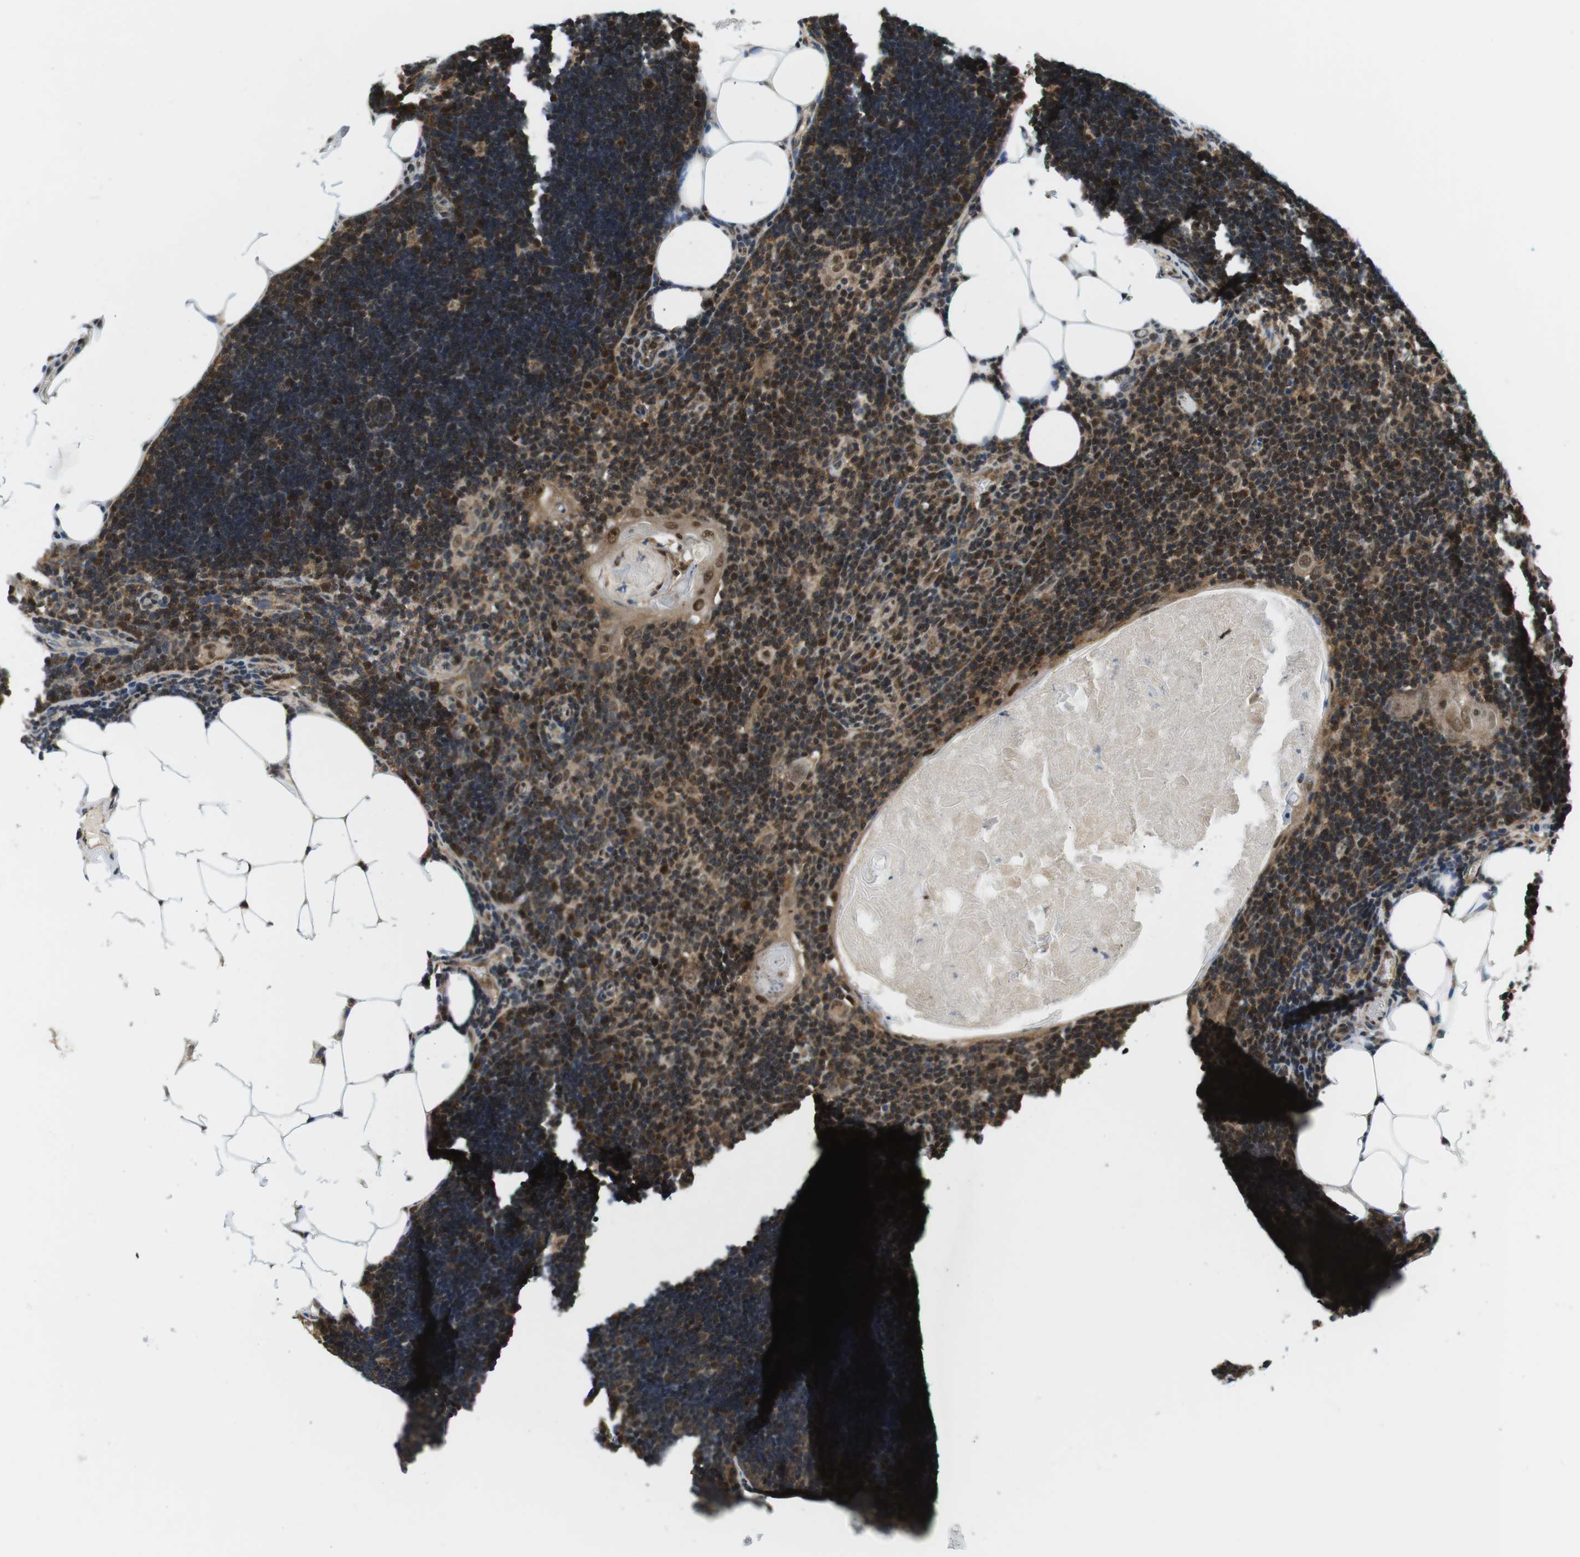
{"staining": {"intensity": "strong", "quantity": ">75%", "location": "cytoplasmic/membranous,nuclear"}, "tissue": "lymph node", "cell_type": "Germinal center cells", "image_type": "normal", "snomed": [{"axis": "morphology", "description": "Normal tissue, NOS"}, {"axis": "topography", "description": "Lymph node"}], "caption": "The photomicrograph reveals a brown stain indicating the presence of a protein in the cytoplasmic/membranous,nuclear of germinal center cells in lymph node. (Brightfield microscopy of DAB IHC at high magnification).", "gene": "CSNK2B", "patient": {"sex": "male", "age": 33}}